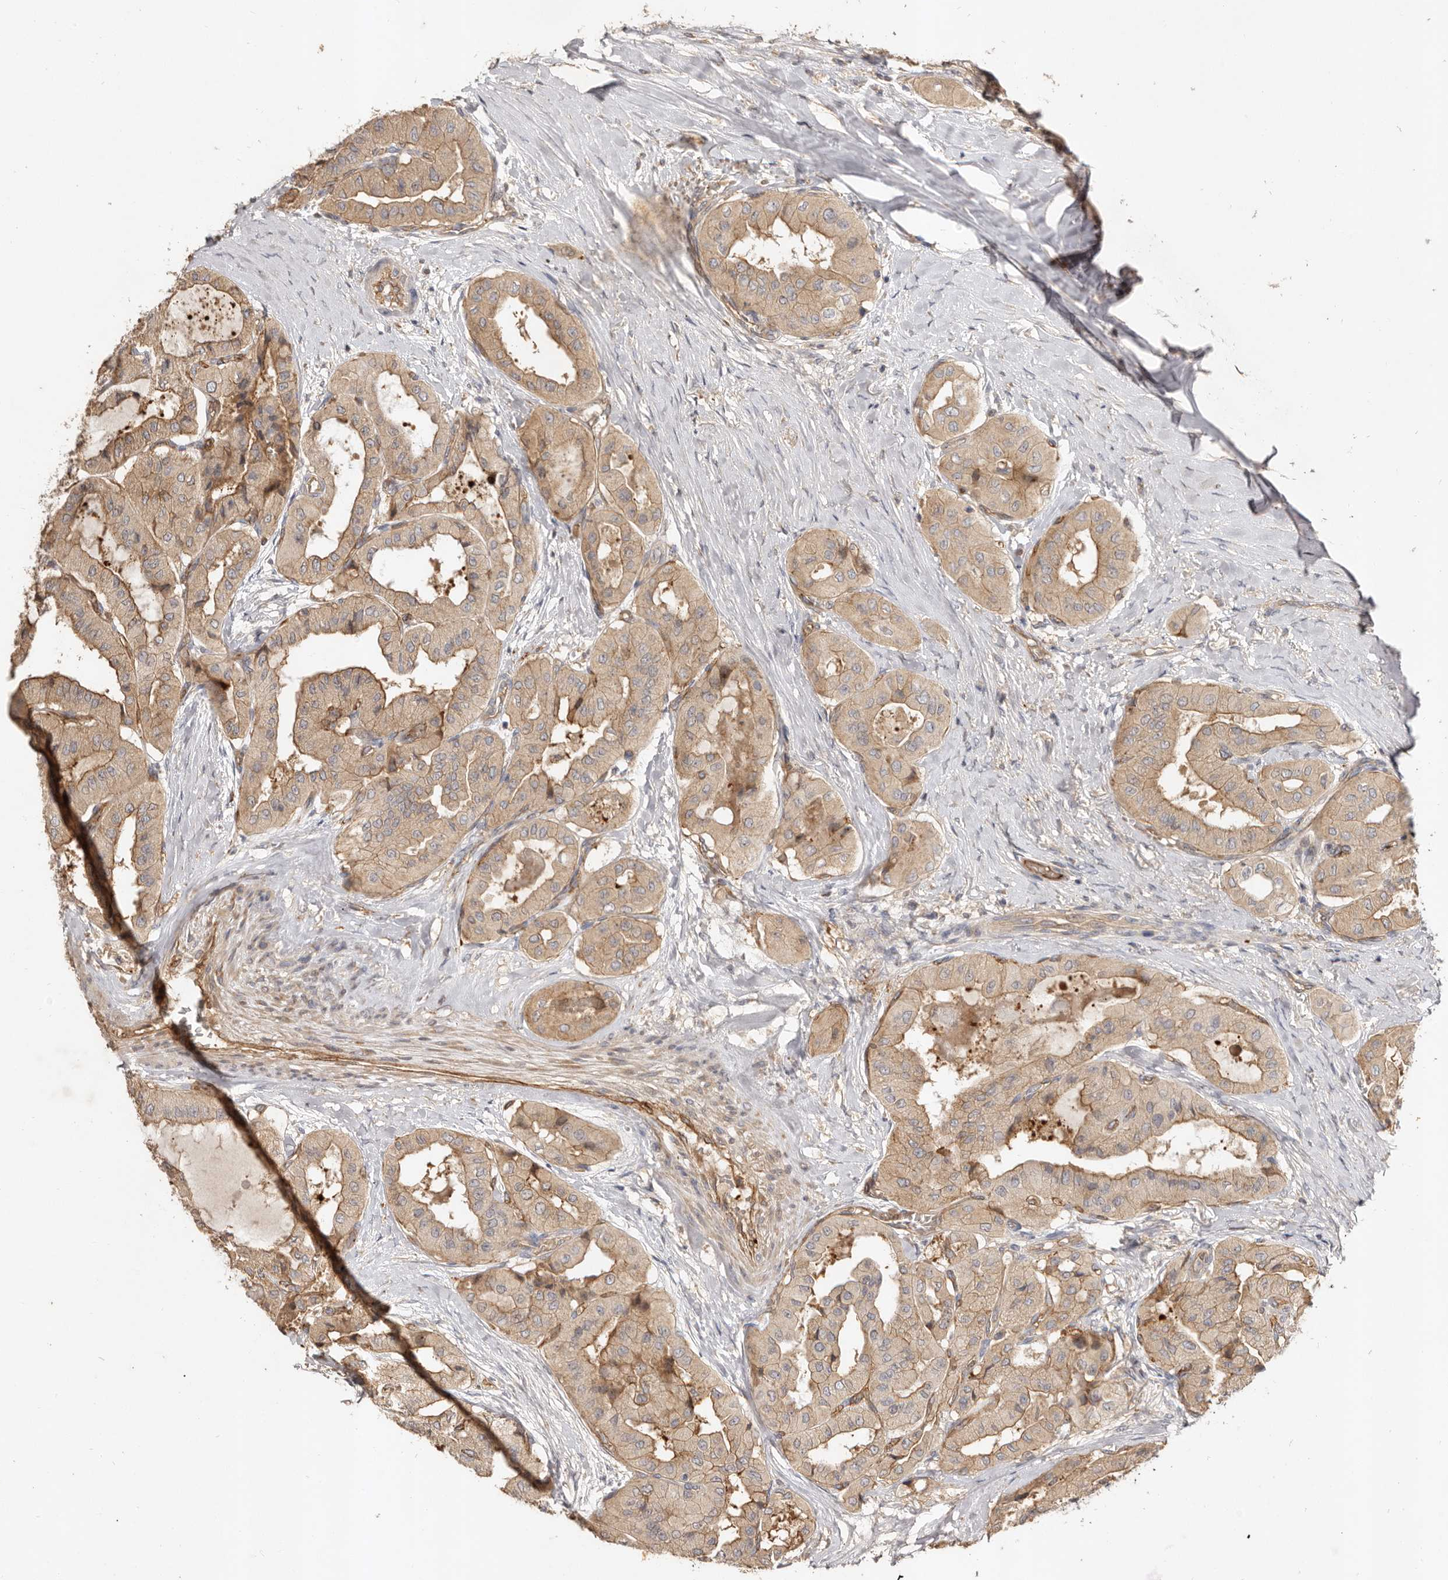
{"staining": {"intensity": "moderate", "quantity": ">75%", "location": "cytoplasmic/membranous"}, "tissue": "thyroid cancer", "cell_type": "Tumor cells", "image_type": "cancer", "snomed": [{"axis": "morphology", "description": "Papillary adenocarcinoma, NOS"}, {"axis": "topography", "description": "Thyroid gland"}], "caption": "Protein expression analysis of human thyroid cancer reveals moderate cytoplasmic/membranous staining in approximately >75% of tumor cells.", "gene": "ADAMTS9", "patient": {"sex": "female", "age": 59}}